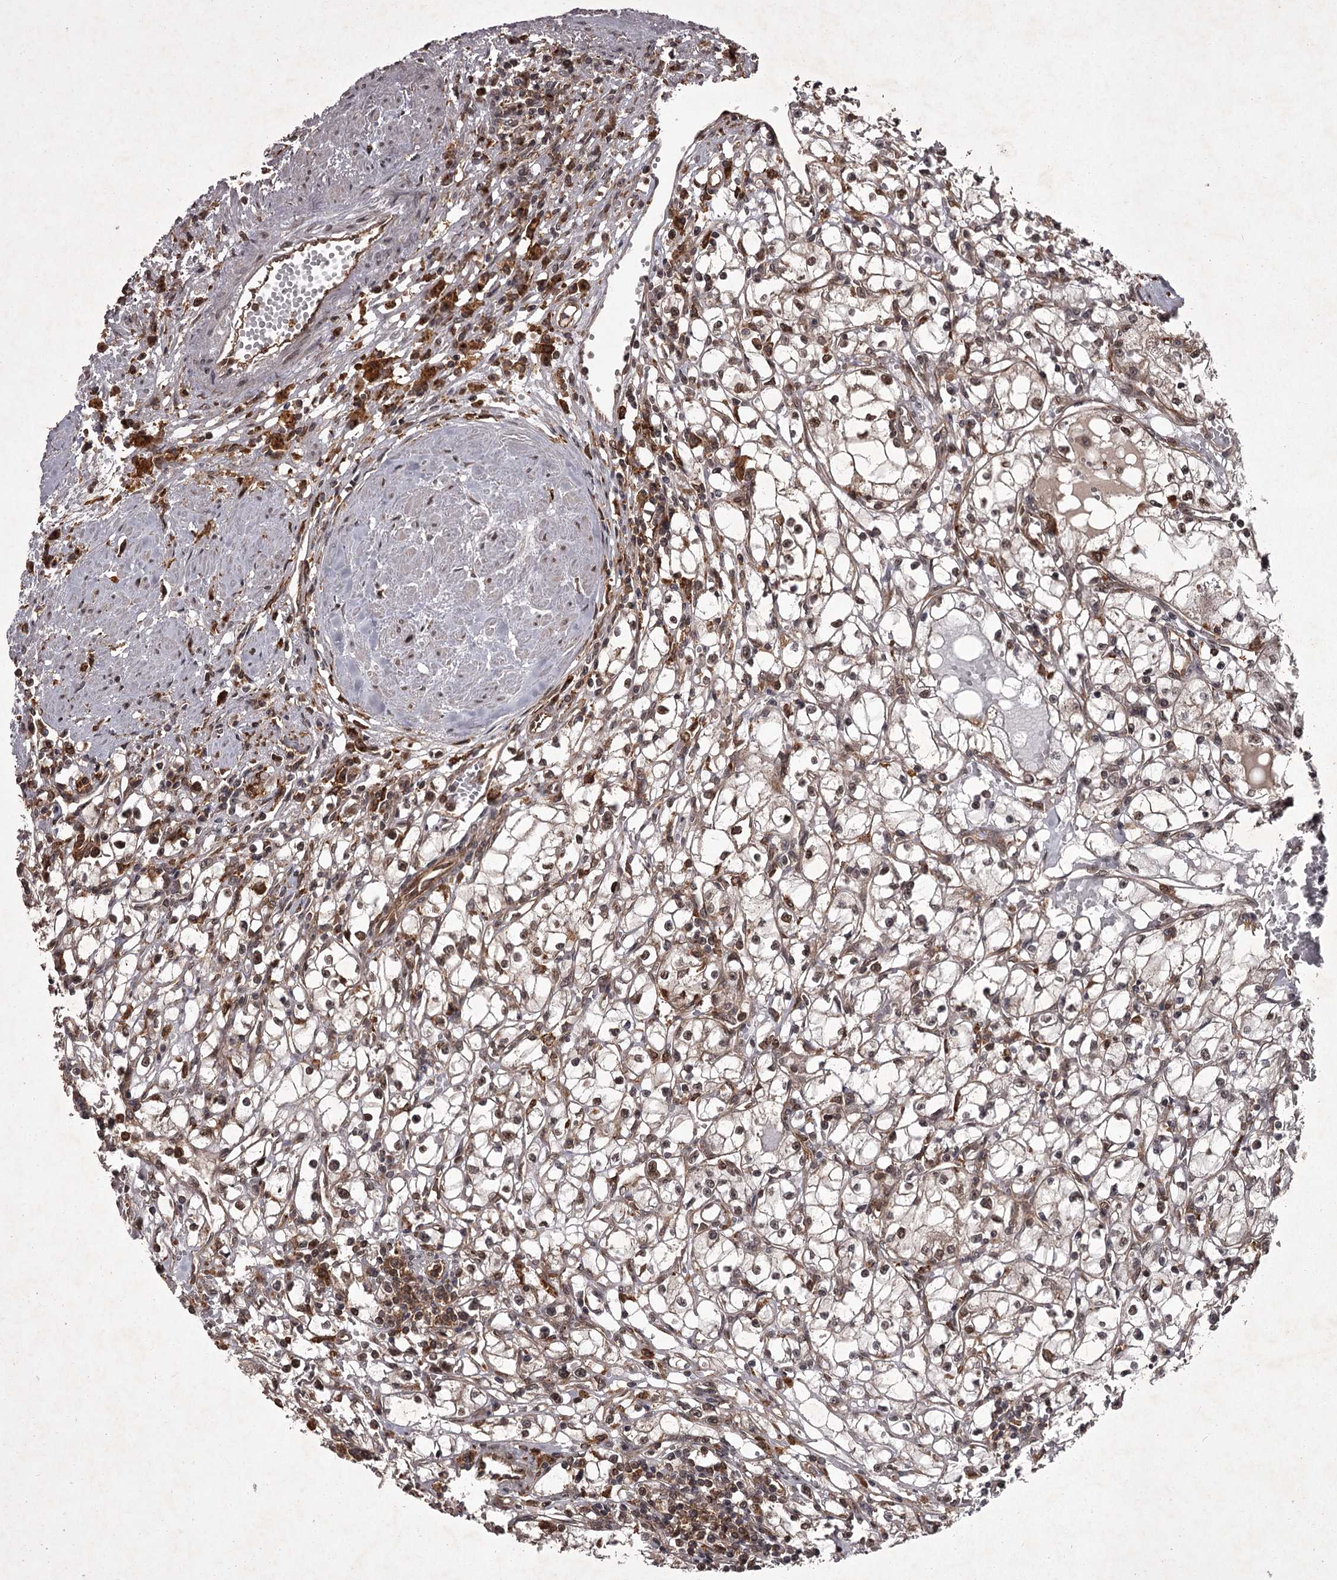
{"staining": {"intensity": "moderate", "quantity": "<25%", "location": "cytoplasmic/membranous,nuclear"}, "tissue": "renal cancer", "cell_type": "Tumor cells", "image_type": "cancer", "snomed": [{"axis": "morphology", "description": "Adenocarcinoma, NOS"}, {"axis": "topography", "description": "Kidney"}], "caption": "A brown stain highlights moderate cytoplasmic/membranous and nuclear staining of a protein in human renal adenocarcinoma tumor cells.", "gene": "TBC1D23", "patient": {"sex": "male", "age": 56}}